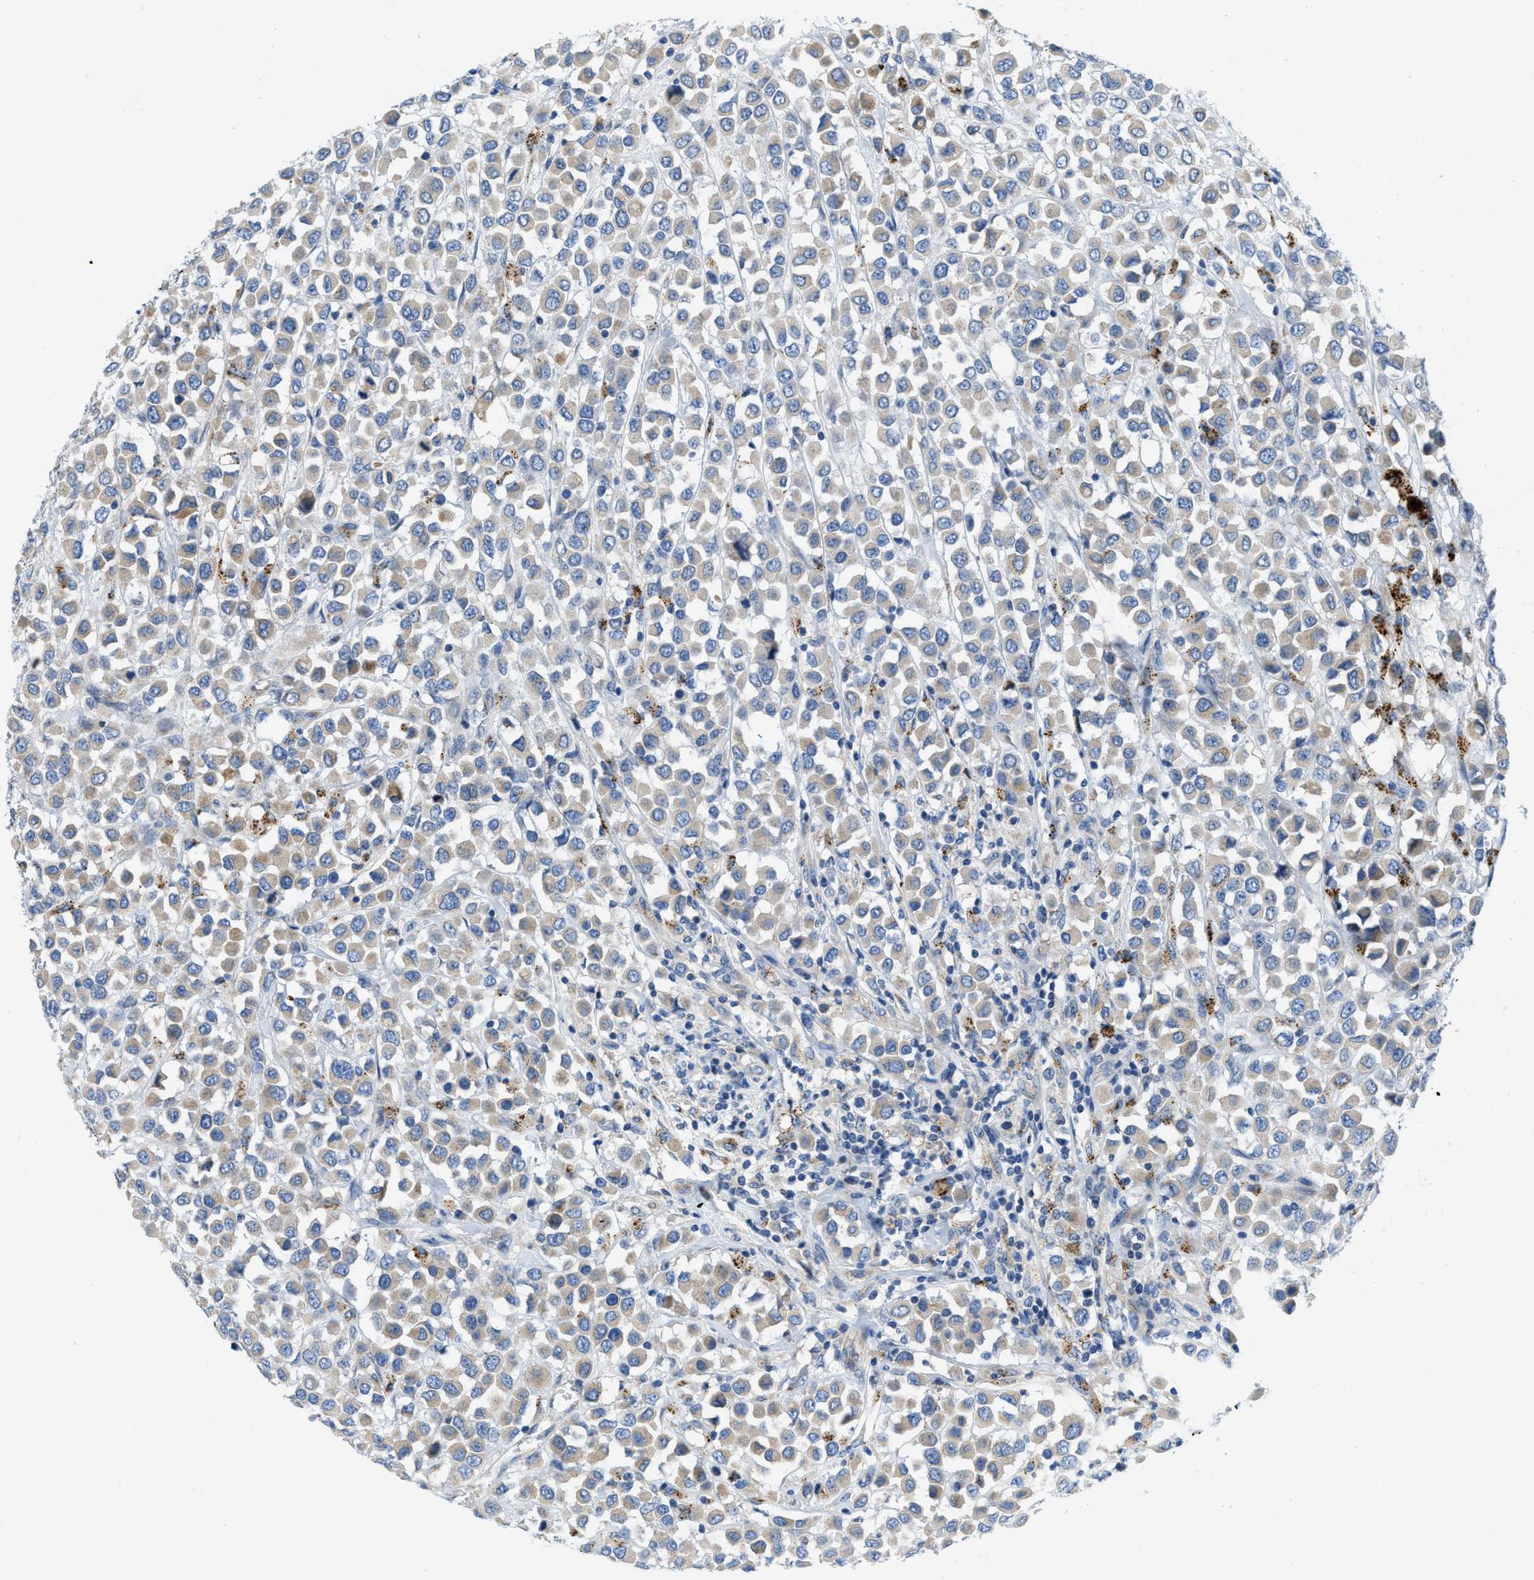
{"staining": {"intensity": "moderate", "quantity": "<25%", "location": "cytoplasmic/membranous"}, "tissue": "breast cancer", "cell_type": "Tumor cells", "image_type": "cancer", "snomed": [{"axis": "morphology", "description": "Duct carcinoma"}, {"axis": "topography", "description": "Breast"}], "caption": "A high-resolution histopathology image shows IHC staining of breast cancer, which displays moderate cytoplasmic/membranous expression in approximately <25% of tumor cells.", "gene": "TMEM248", "patient": {"sex": "female", "age": 61}}